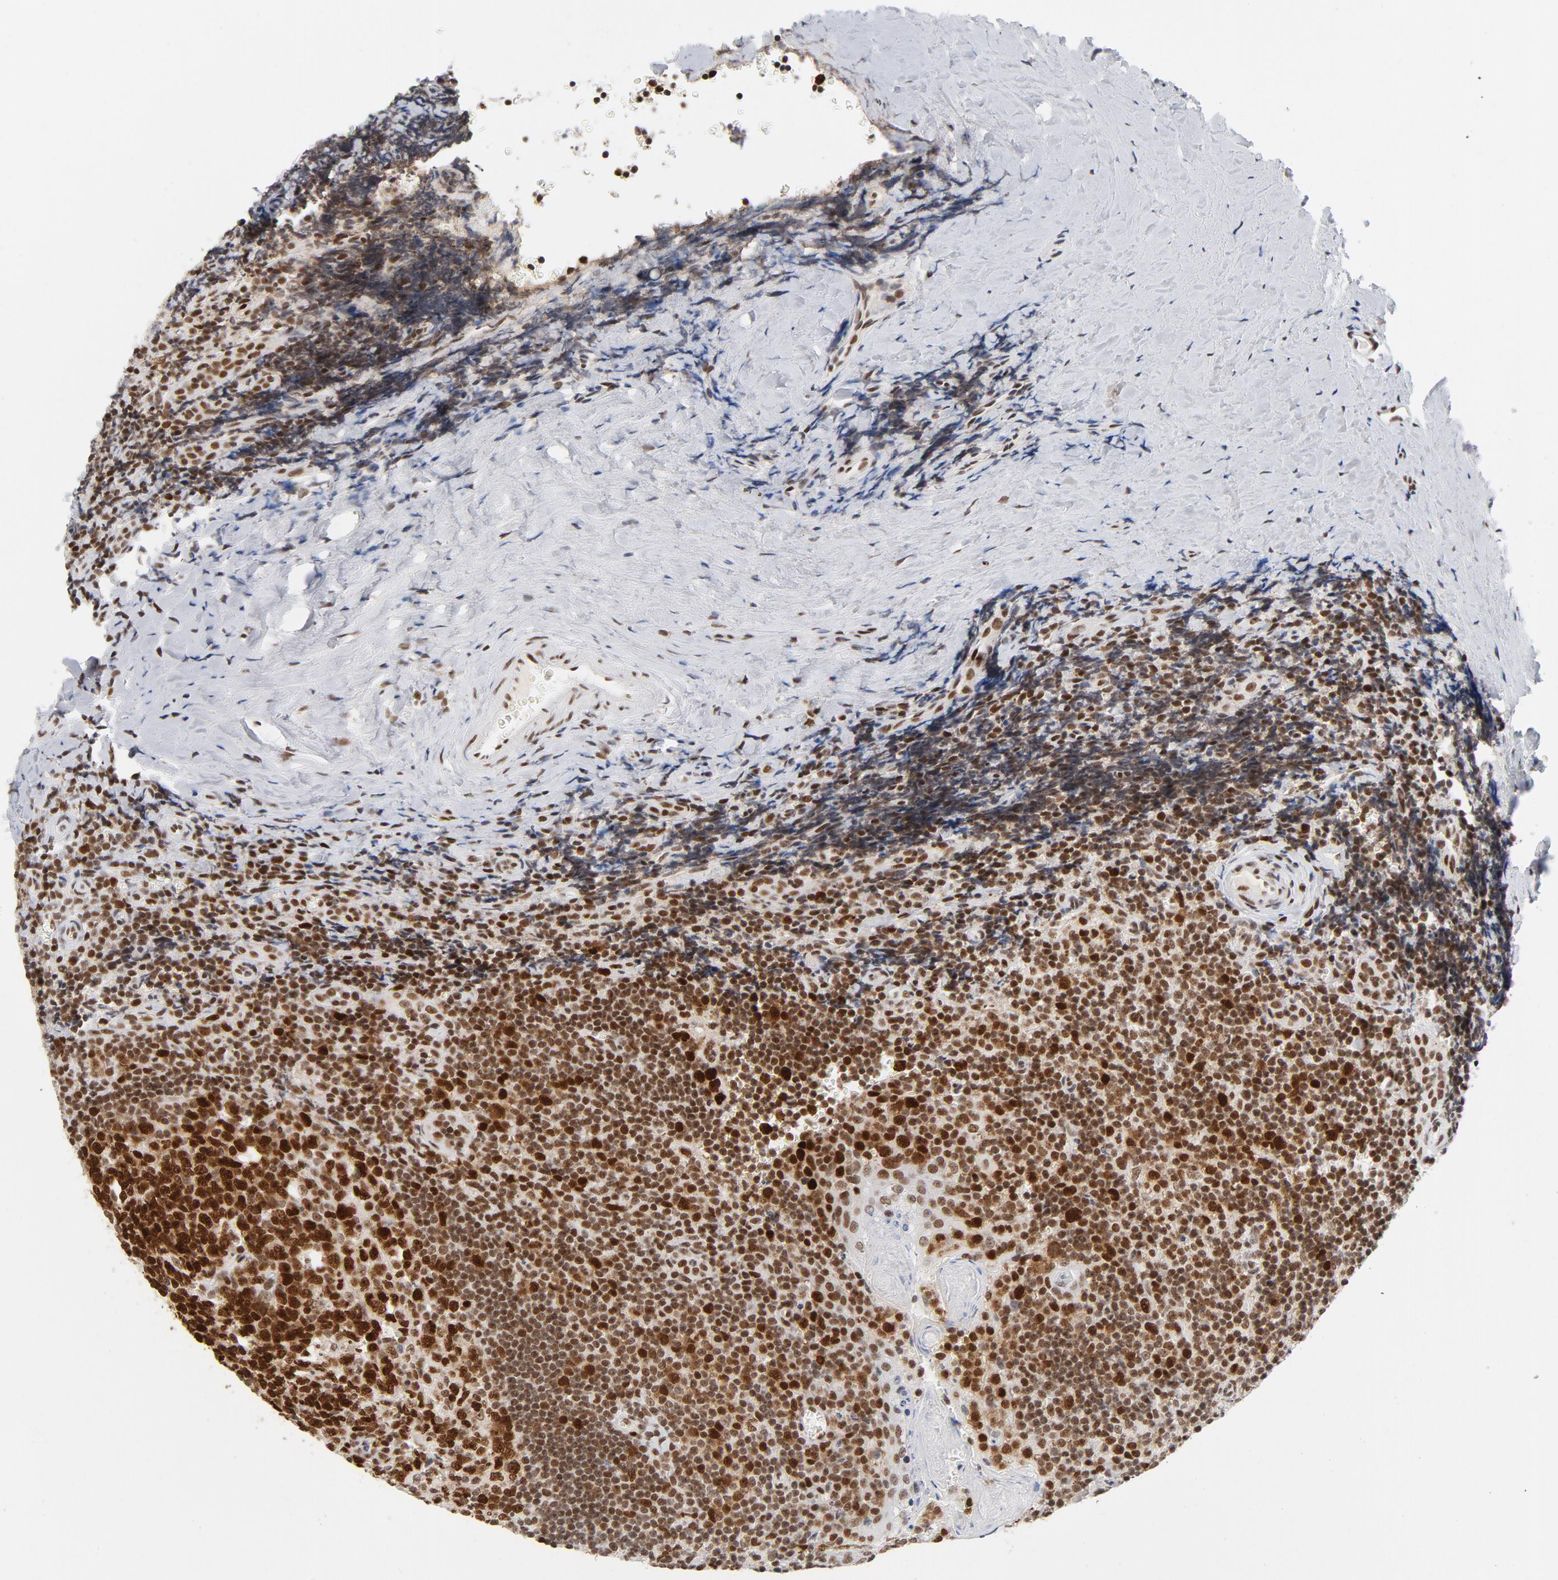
{"staining": {"intensity": "strong", "quantity": ">75%", "location": "nuclear"}, "tissue": "tonsil", "cell_type": "Germinal center cells", "image_type": "normal", "snomed": [{"axis": "morphology", "description": "Normal tissue, NOS"}, {"axis": "topography", "description": "Tonsil"}], "caption": "Germinal center cells show high levels of strong nuclear staining in about >75% of cells in benign human tonsil.", "gene": "RFC4", "patient": {"sex": "male", "age": 20}}